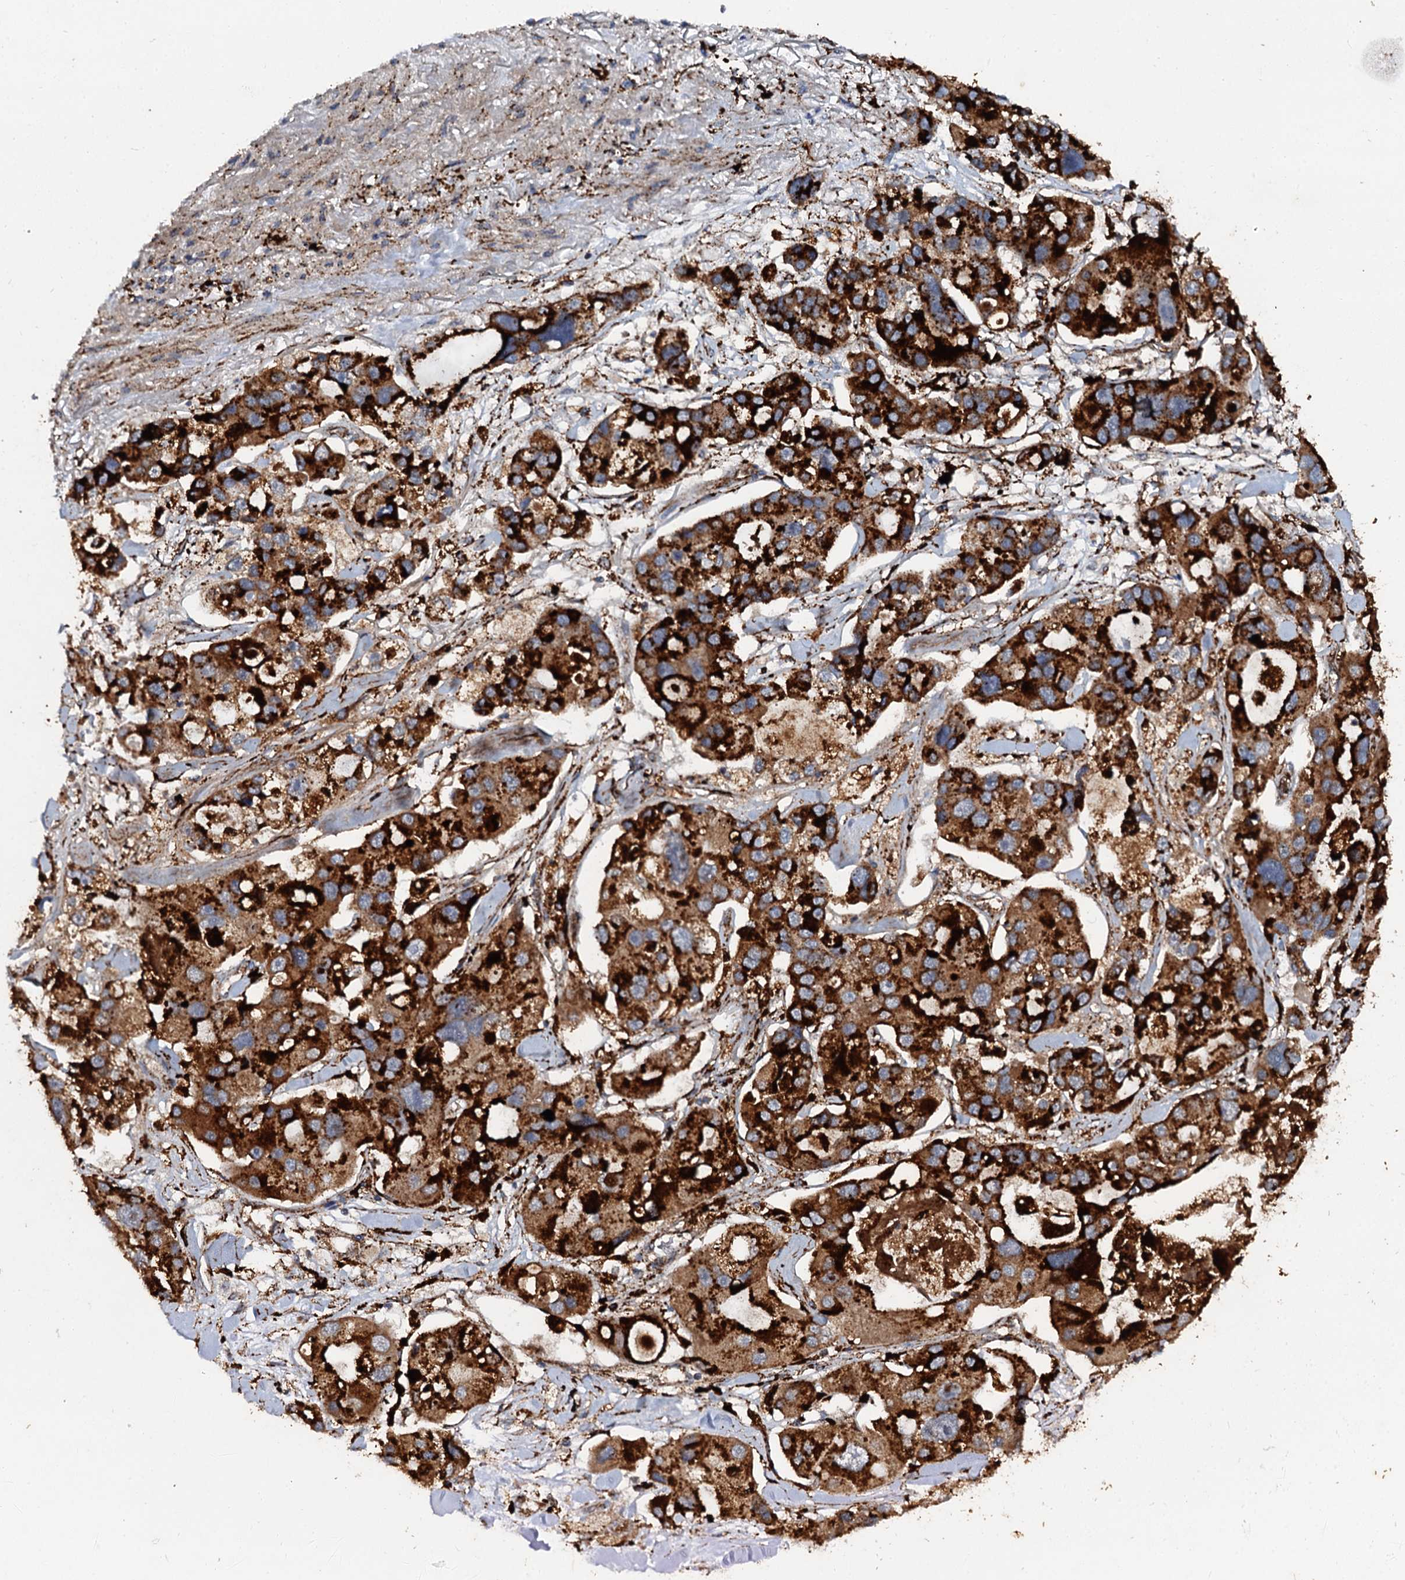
{"staining": {"intensity": "strong", "quantity": ">75%", "location": "cytoplasmic/membranous"}, "tissue": "lung cancer", "cell_type": "Tumor cells", "image_type": "cancer", "snomed": [{"axis": "morphology", "description": "Adenocarcinoma, NOS"}, {"axis": "topography", "description": "Lung"}], "caption": "A photomicrograph of human adenocarcinoma (lung) stained for a protein demonstrates strong cytoplasmic/membranous brown staining in tumor cells. Nuclei are stained in blue.", "gene": "GBA1", "patient": {"sex": "female", "age": 54}}